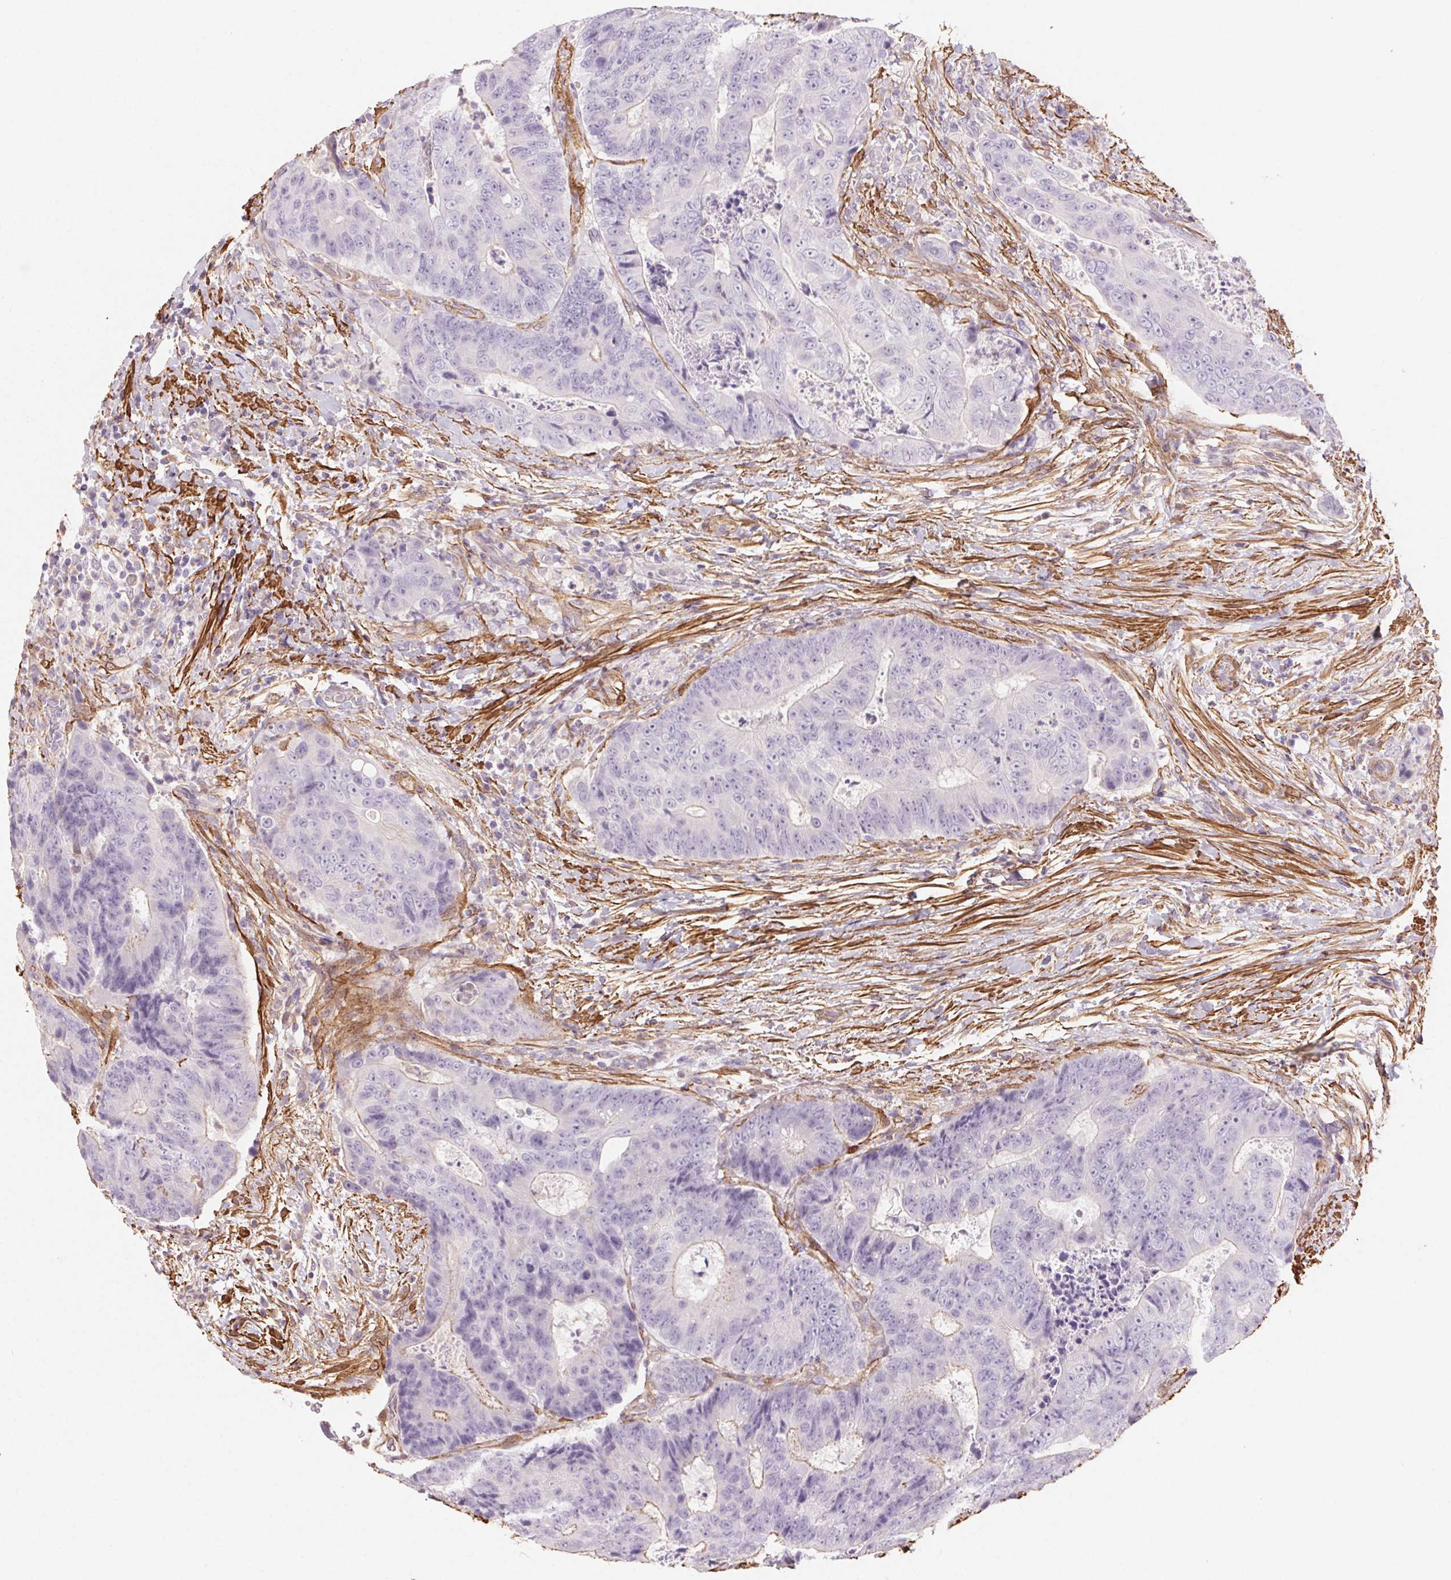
{"staining": {"intensity": "negative", "quantity": "none", "location": "none"}, "tissue": "colorectal cancer", "cell_type": "Tumor cells", "image_type": "cancer", "snomed": [{"axis": "morphology", "description": "Adenocarcinoma, NOS"}, {"axis": "topography", "description": "Colon"}], "caption": "High magnification brightfield microscopy of colorectal adenocarcinoma stained with DAB (brown) and counterstained with hematoxylin (blue): tumor cells show no significant positivity.", "gene": "GPX8", "patient": {"sex": "female", "age": 48}}